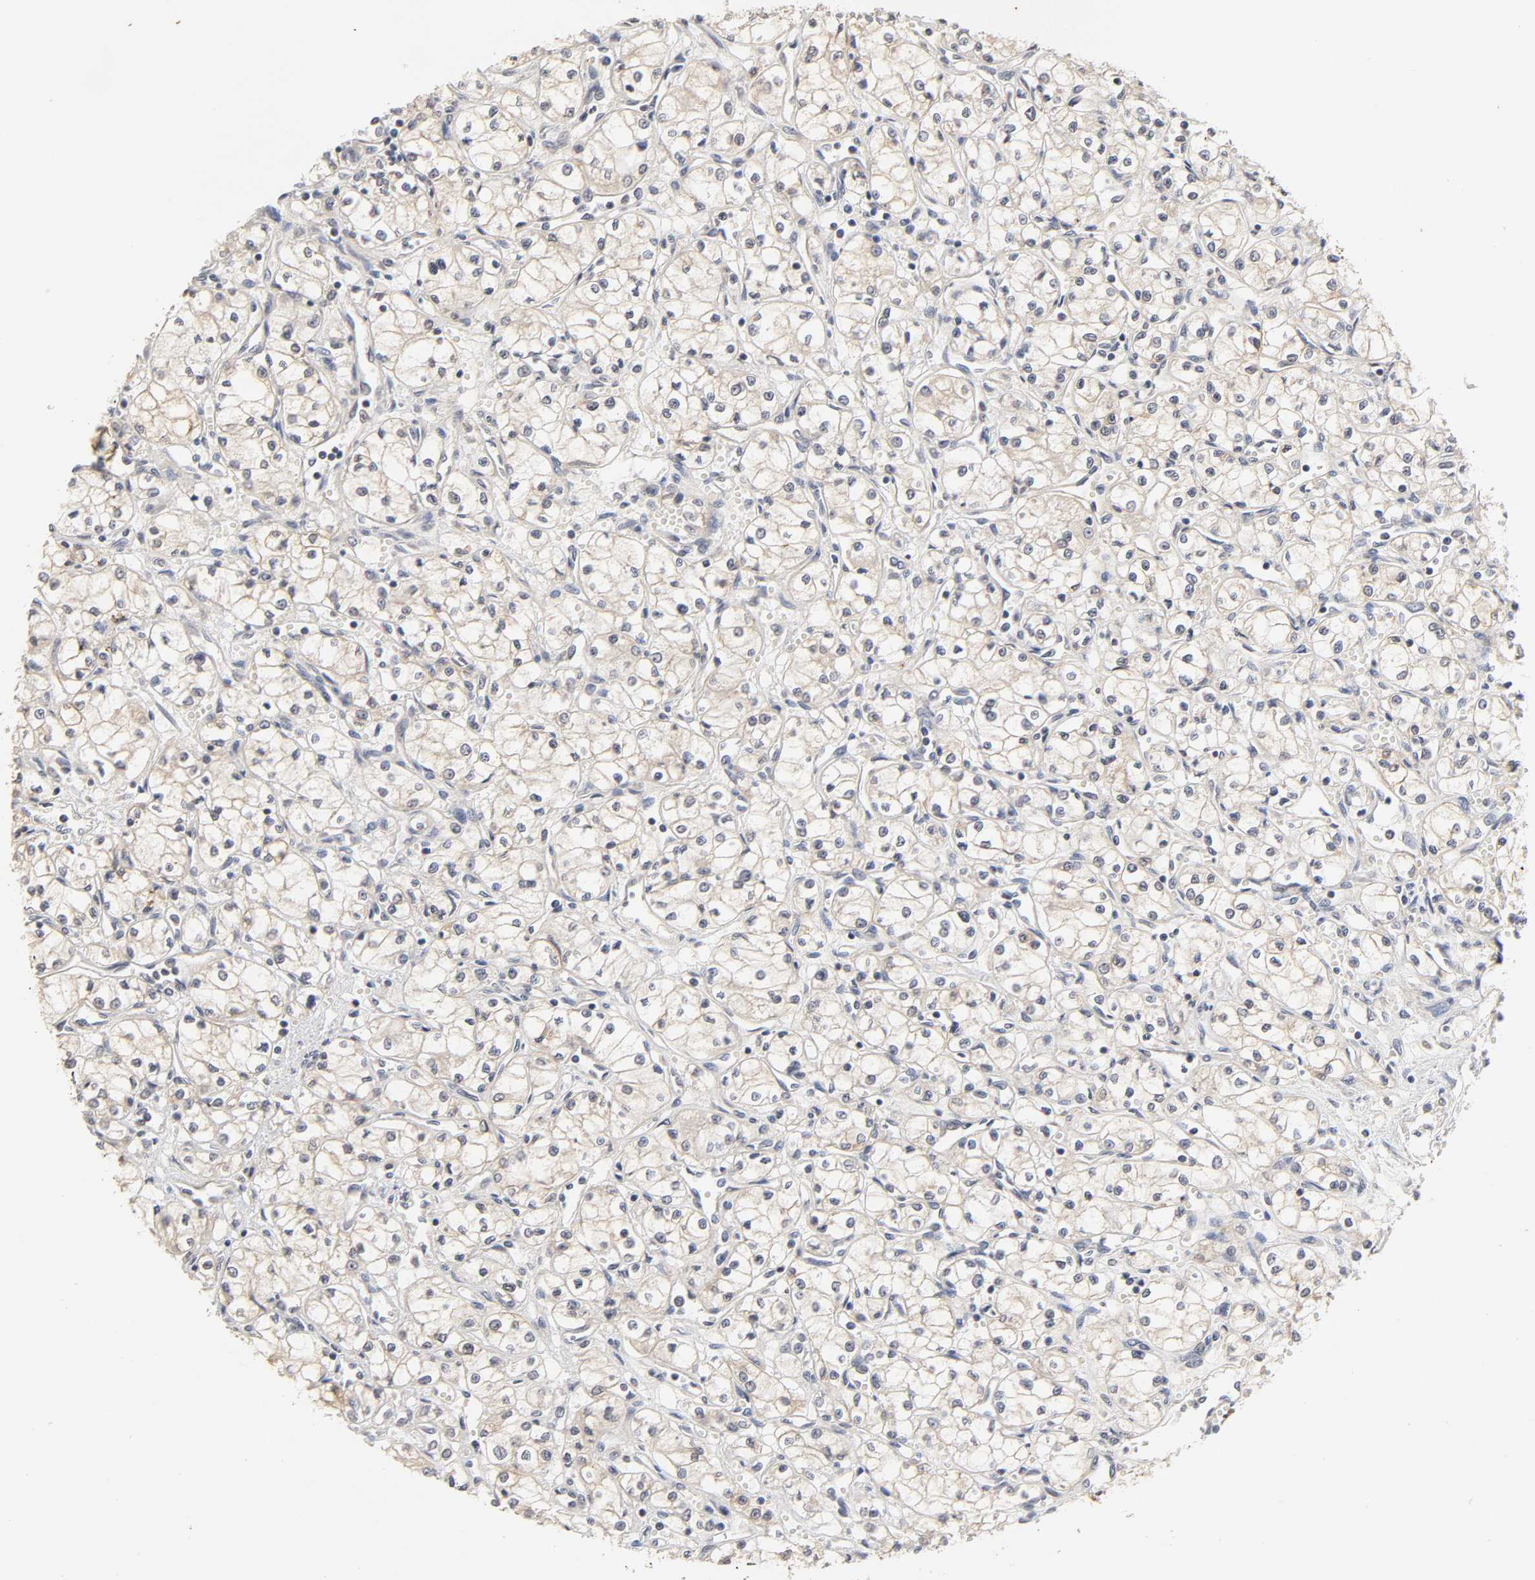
{"staining": {"intensity": "negative", "quantity": "none", "location": "none"}, "tissue": "renal cancer", "cell_type": "Tumor cells", "image_type": "cancer", "snomed": [{"axis": "morphology", "description": "Normal tissue, NOS"}, {"axis": "morphology", "description": "Adenocarcinoma, NOS"}, {"axis": "topography", "description": "Kidney"}], "caption": "High magnification brightfield microscopy of adenocarcinoma (renal) stained with DAB (3,3'-diaminobenzidine) (brown) and counterstained with hematoxylin (blue): tumor cells show no significant positivity.", "gene": "CXADR", "patient": {"sex": "male", "age": 59}}